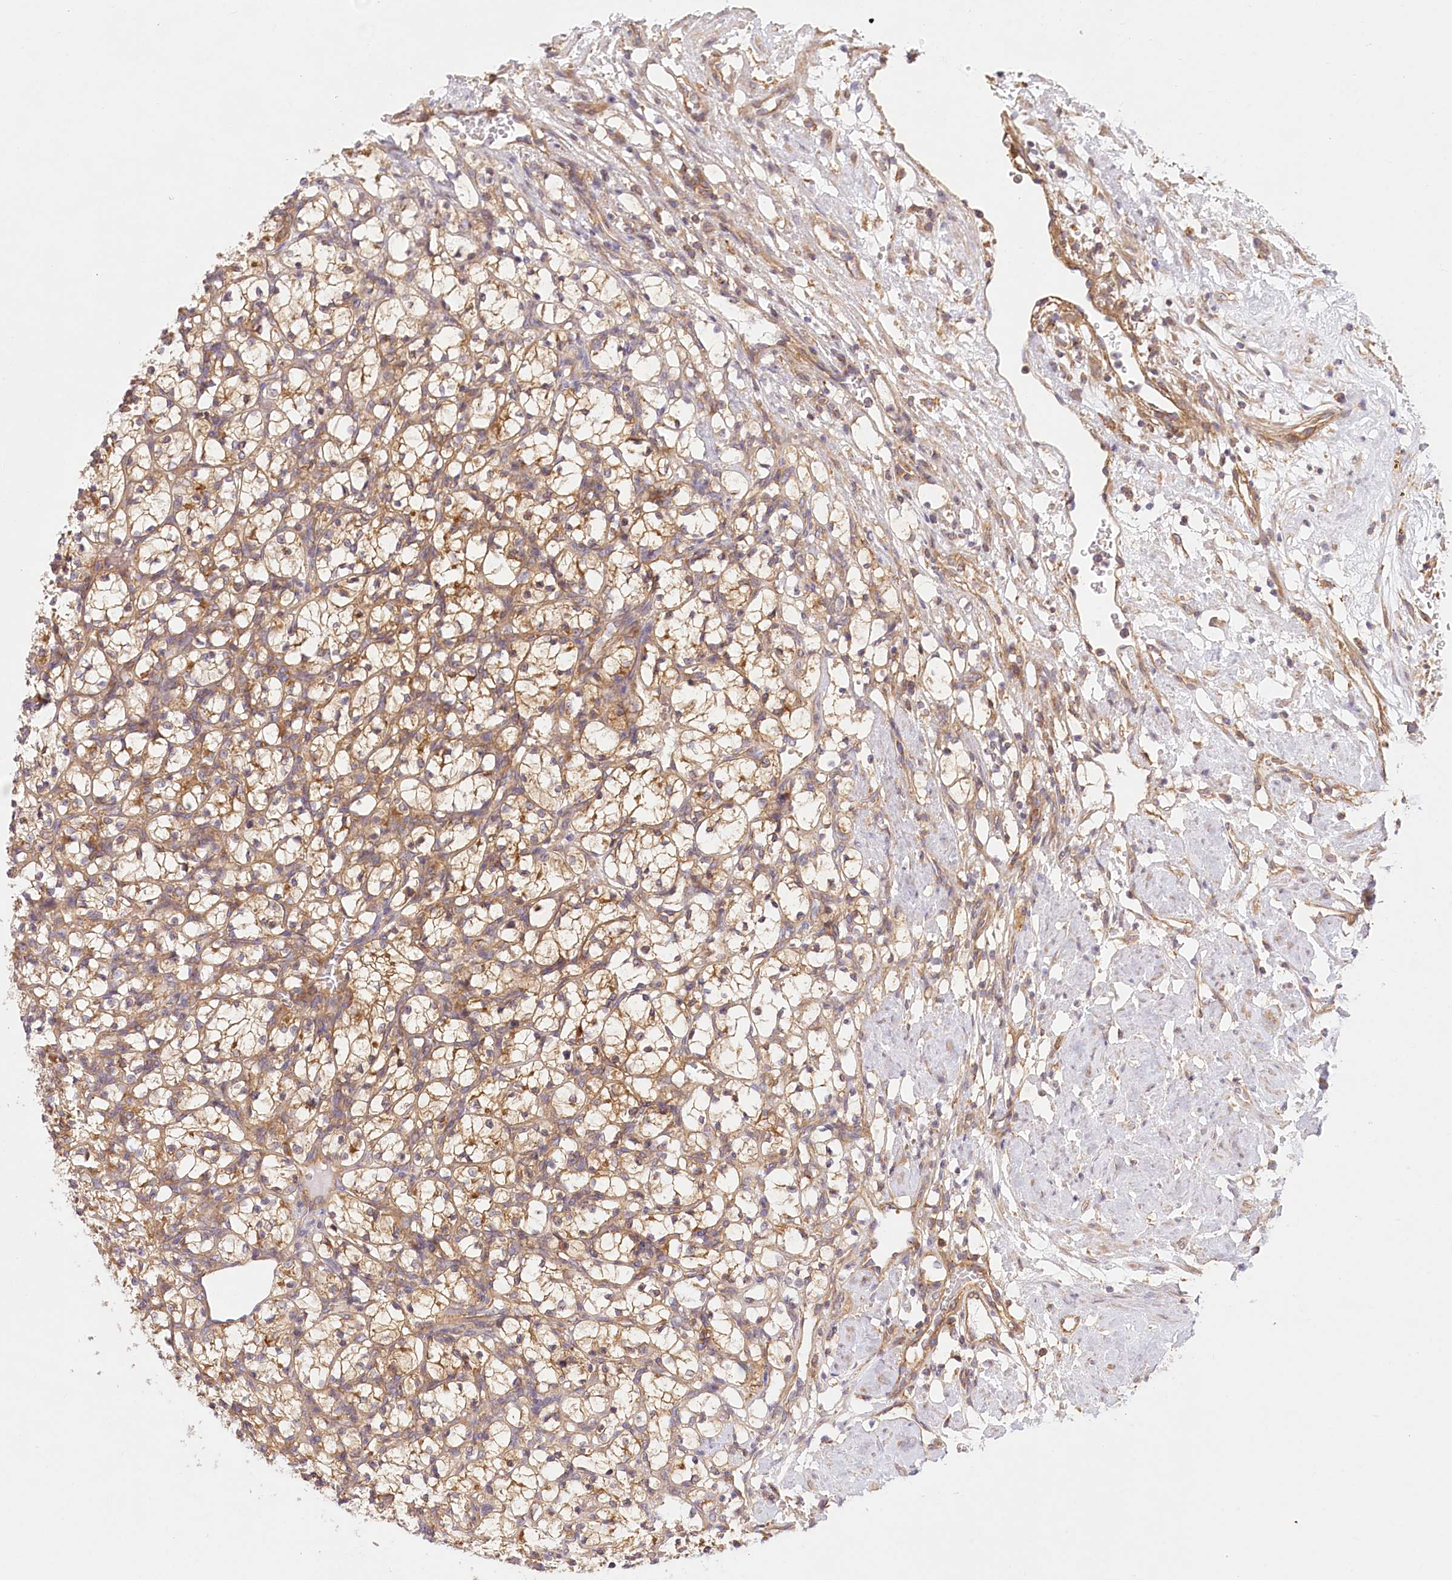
{"staining": {"intensity": "moderate", "quantity": ">75%", "location": "cytoplasmic/membranous"}, "tissue": "renal cancer", "cell_type": "Tumor cells", "image_type": "cancer", "snomed": [{"axis": "morphology", "description": "Adenocarcinoma, NOS"}, {"axis": "topography", "description": "Kidney"}], "caption": "Immunohistochemistry (IHC) photomicrograph of human renal cancer stained for a protein (brown), which shows medium levels of moderate cytoplasmic/membranous expression in about >75% of tumor cells.", "gene": "UMPS", "patient": {"sex": "female", "age": 69}}